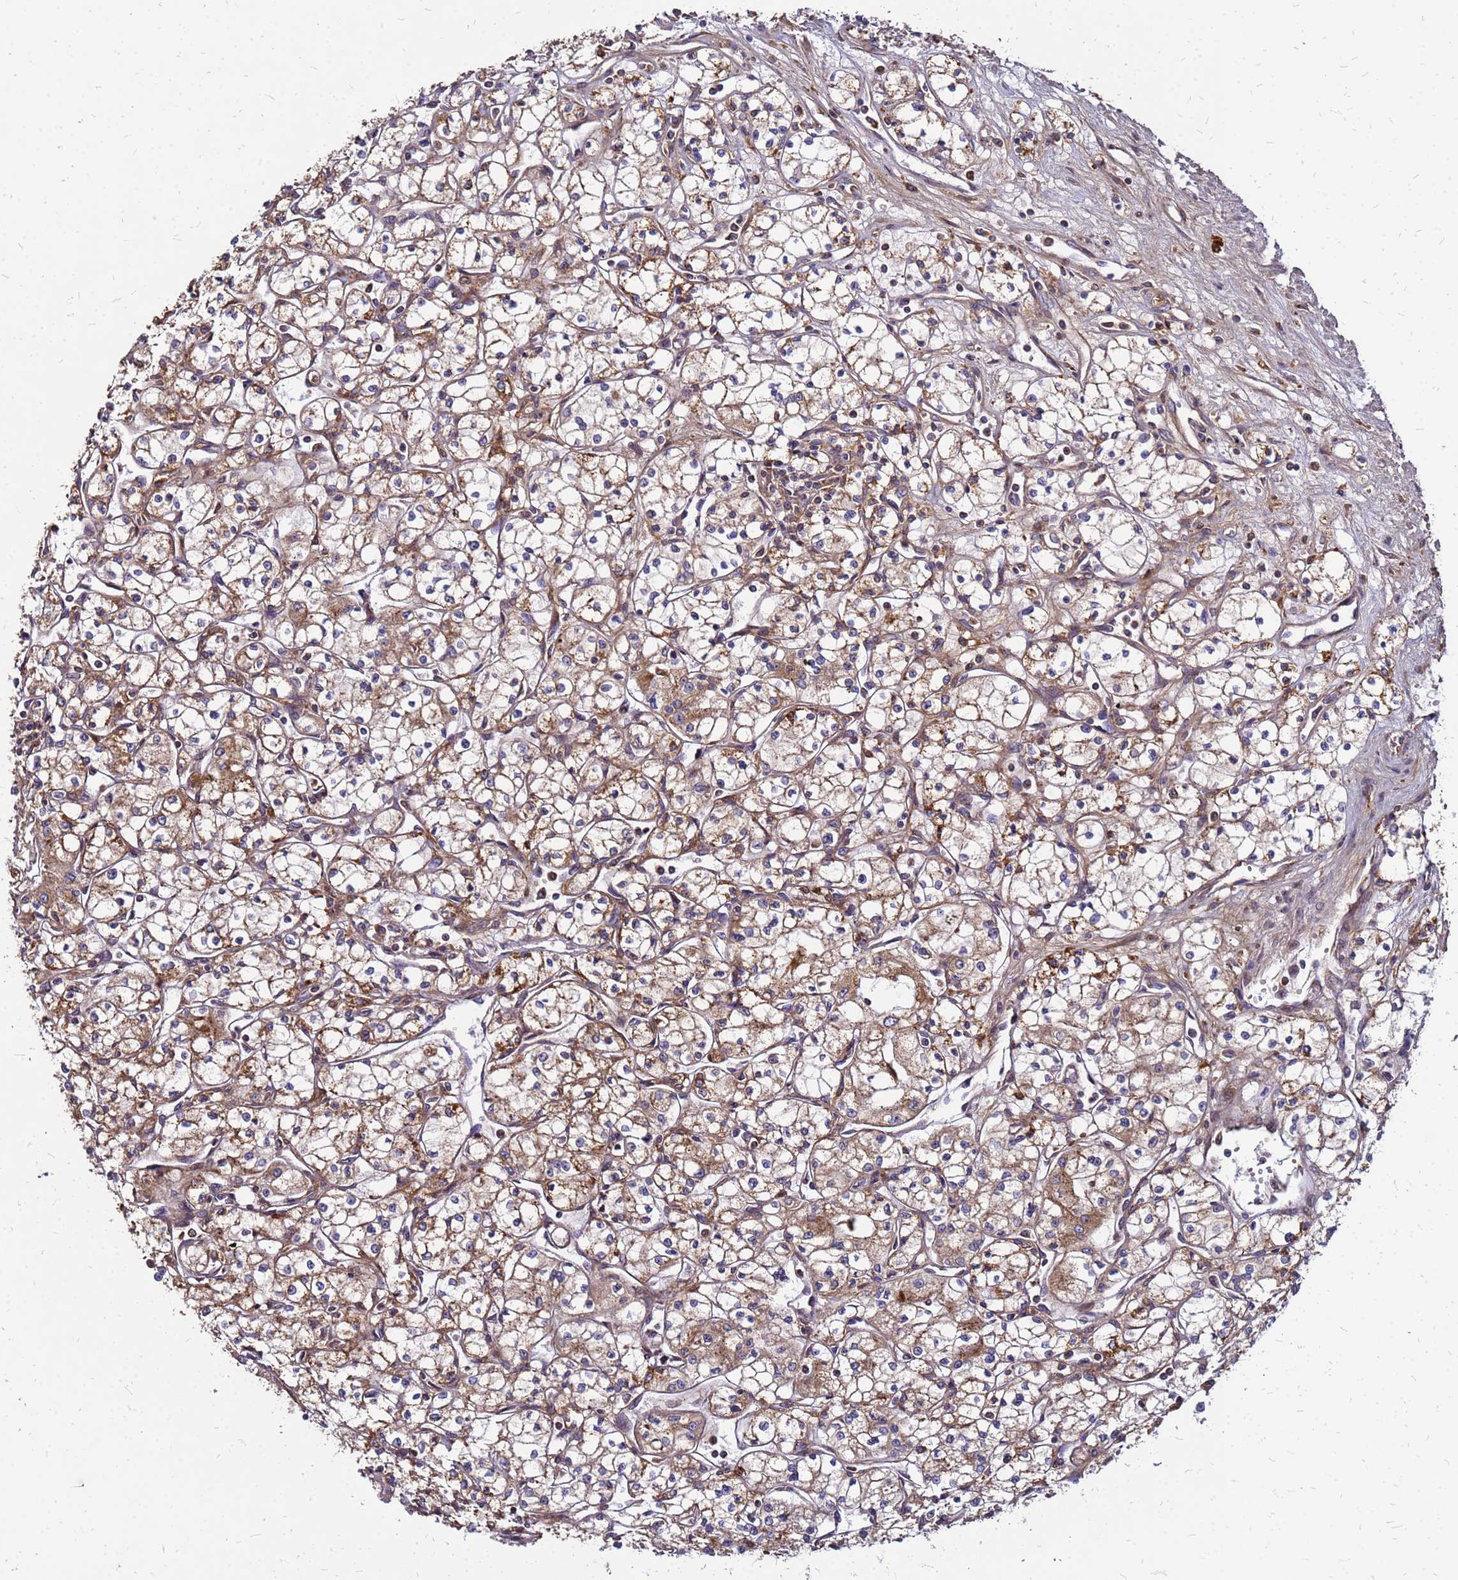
{"staining": {"intensity": "weak", "quantity": ">75%", "location": "cytoplasmic/membranous"}, "tissue": "renal cancer", "cell_type": "Tumor cells", "image_type": "cancer", "snomed": [{"axis": "morphology", "description": "Adenocarcinoma, NOS"}, {"axis": "topography", "description": "Kidney"}], "caption": "Immunohistochemical staining of human adenocarcinoma (renal) shows weak cytoplasmic/membranous protein positivity in about >75% of tumor cells. The protein is stained brown, and the nuclei are stained in blue (DAB IHC with brightfield microscopy, high magnification).", "gene": "CYBC1", "patient": {"sex": "male", "age": 59}}